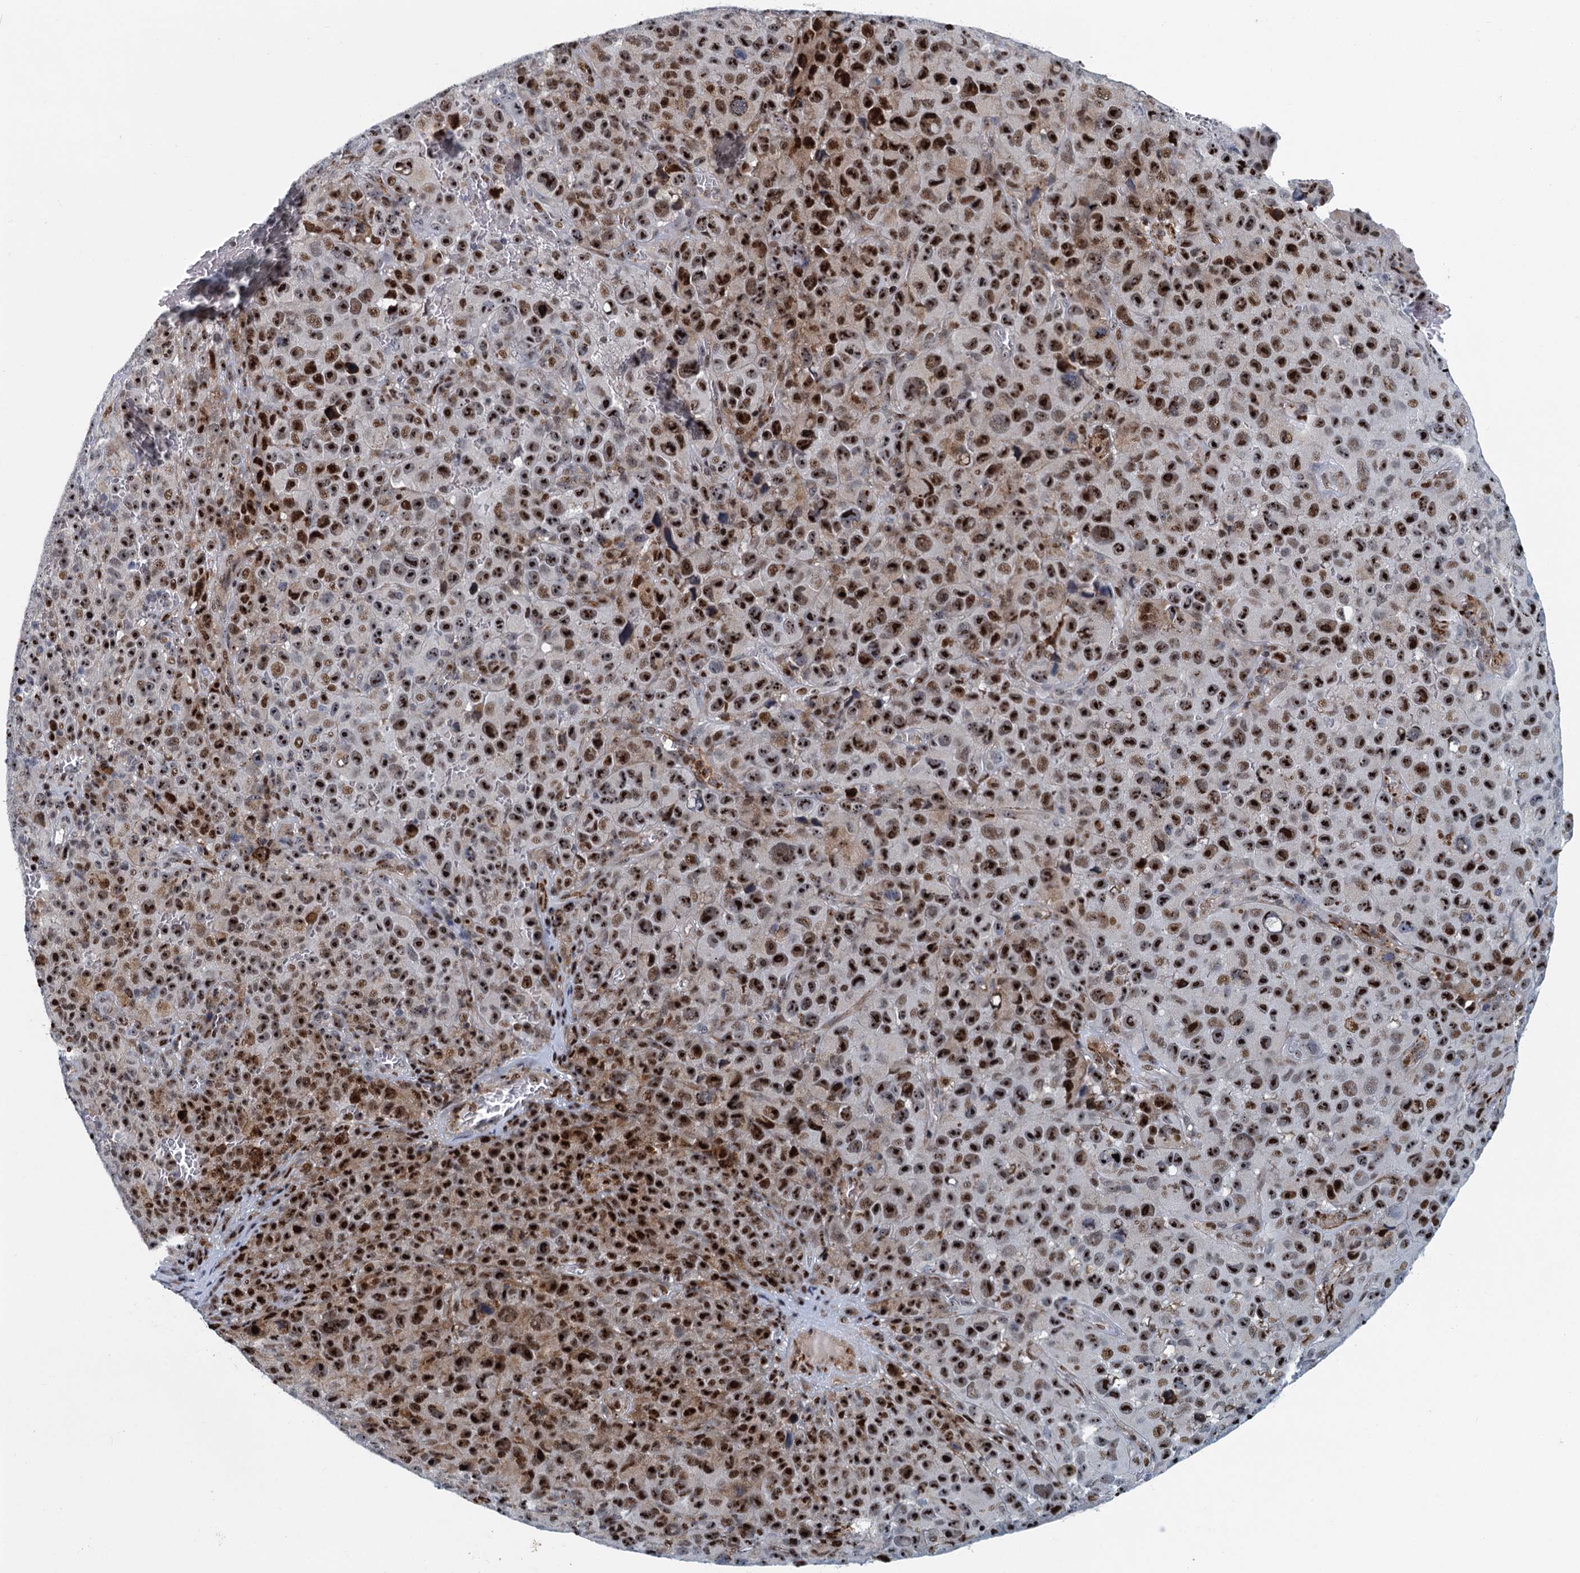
{"staining": {"intensity": "strong", "quantity": ">75%", "location": "nuclear"}, "tissue": "melanoma", "cell_type": "Tumor cells", "image_type": "cancer", "snomed": [{"axis": "morphology", "description": "Malignant melanoma, NOS"}, {"axis": "topography", "description": "Skin"}], "caption": "Immunohistochemistry (IHC) staining of melanoma, which demonstrates high levels of strong nuclear expression in about >75% of tumor cells indicating strong nuclear protein staining. The staining was performed using DAB (3,3'-diaminobenzidine) (brown) for protein detection and nuclei were counterstained in hematoxylin (blue).", "gene": "ANKRD13D", "patient": {"sex": "female", "age": 82}}